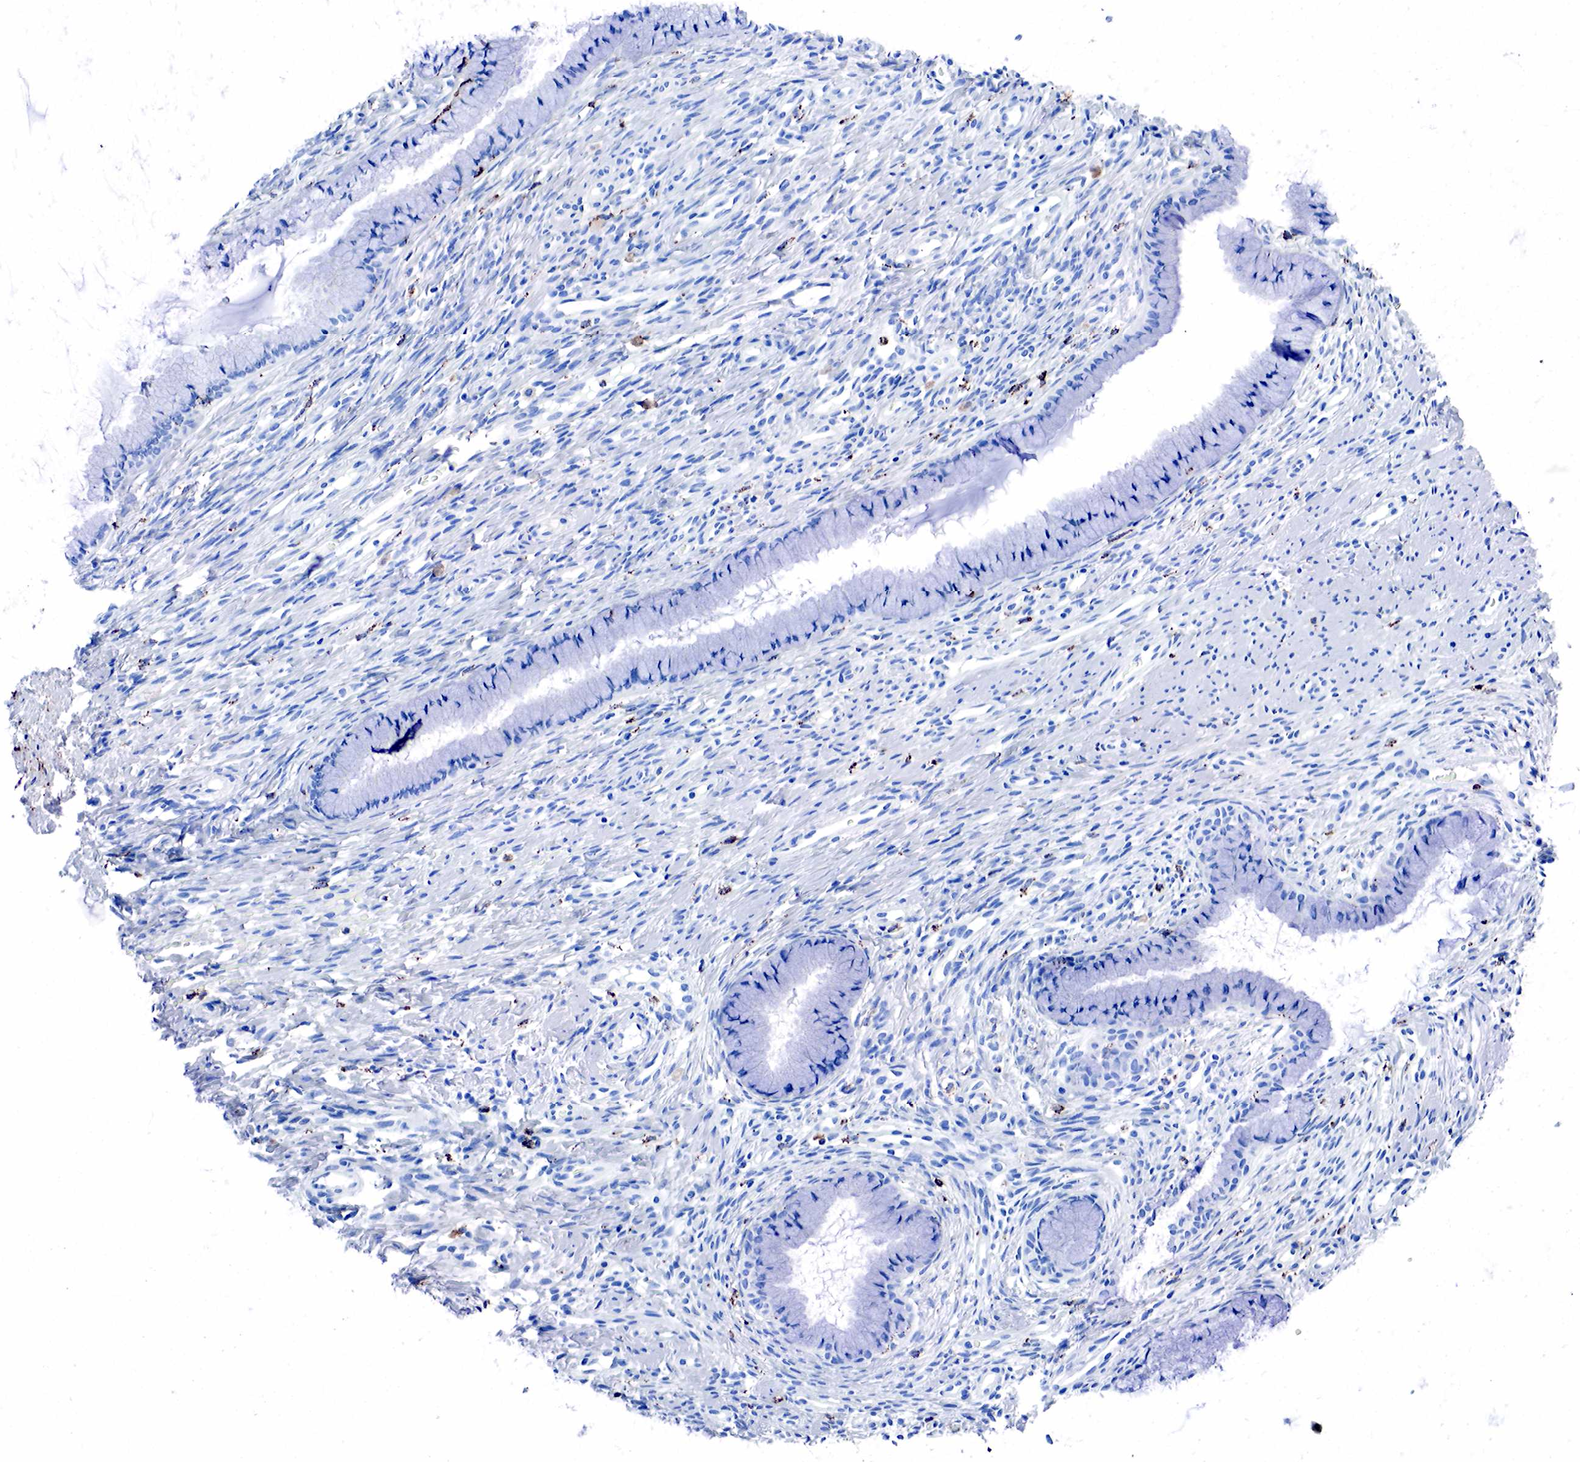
{"staining": {"intensity": "negative", "quantity": "none", "location": "none"}, "tissue": "cervix", "cell_type": "Glandular cells", "image_type": "normal", "snomed": [{"axis": "morphology", "description": "Normal tissue, NOS"}, {"axis": "topography", "description": "Cervix"}], "caption": "The IHC micrograph has no significant positivity in glandular cells of cervix. Nuclei are stained in blue.", "gene": "CD68", "patient": {"sex": "female", "age": 82}}